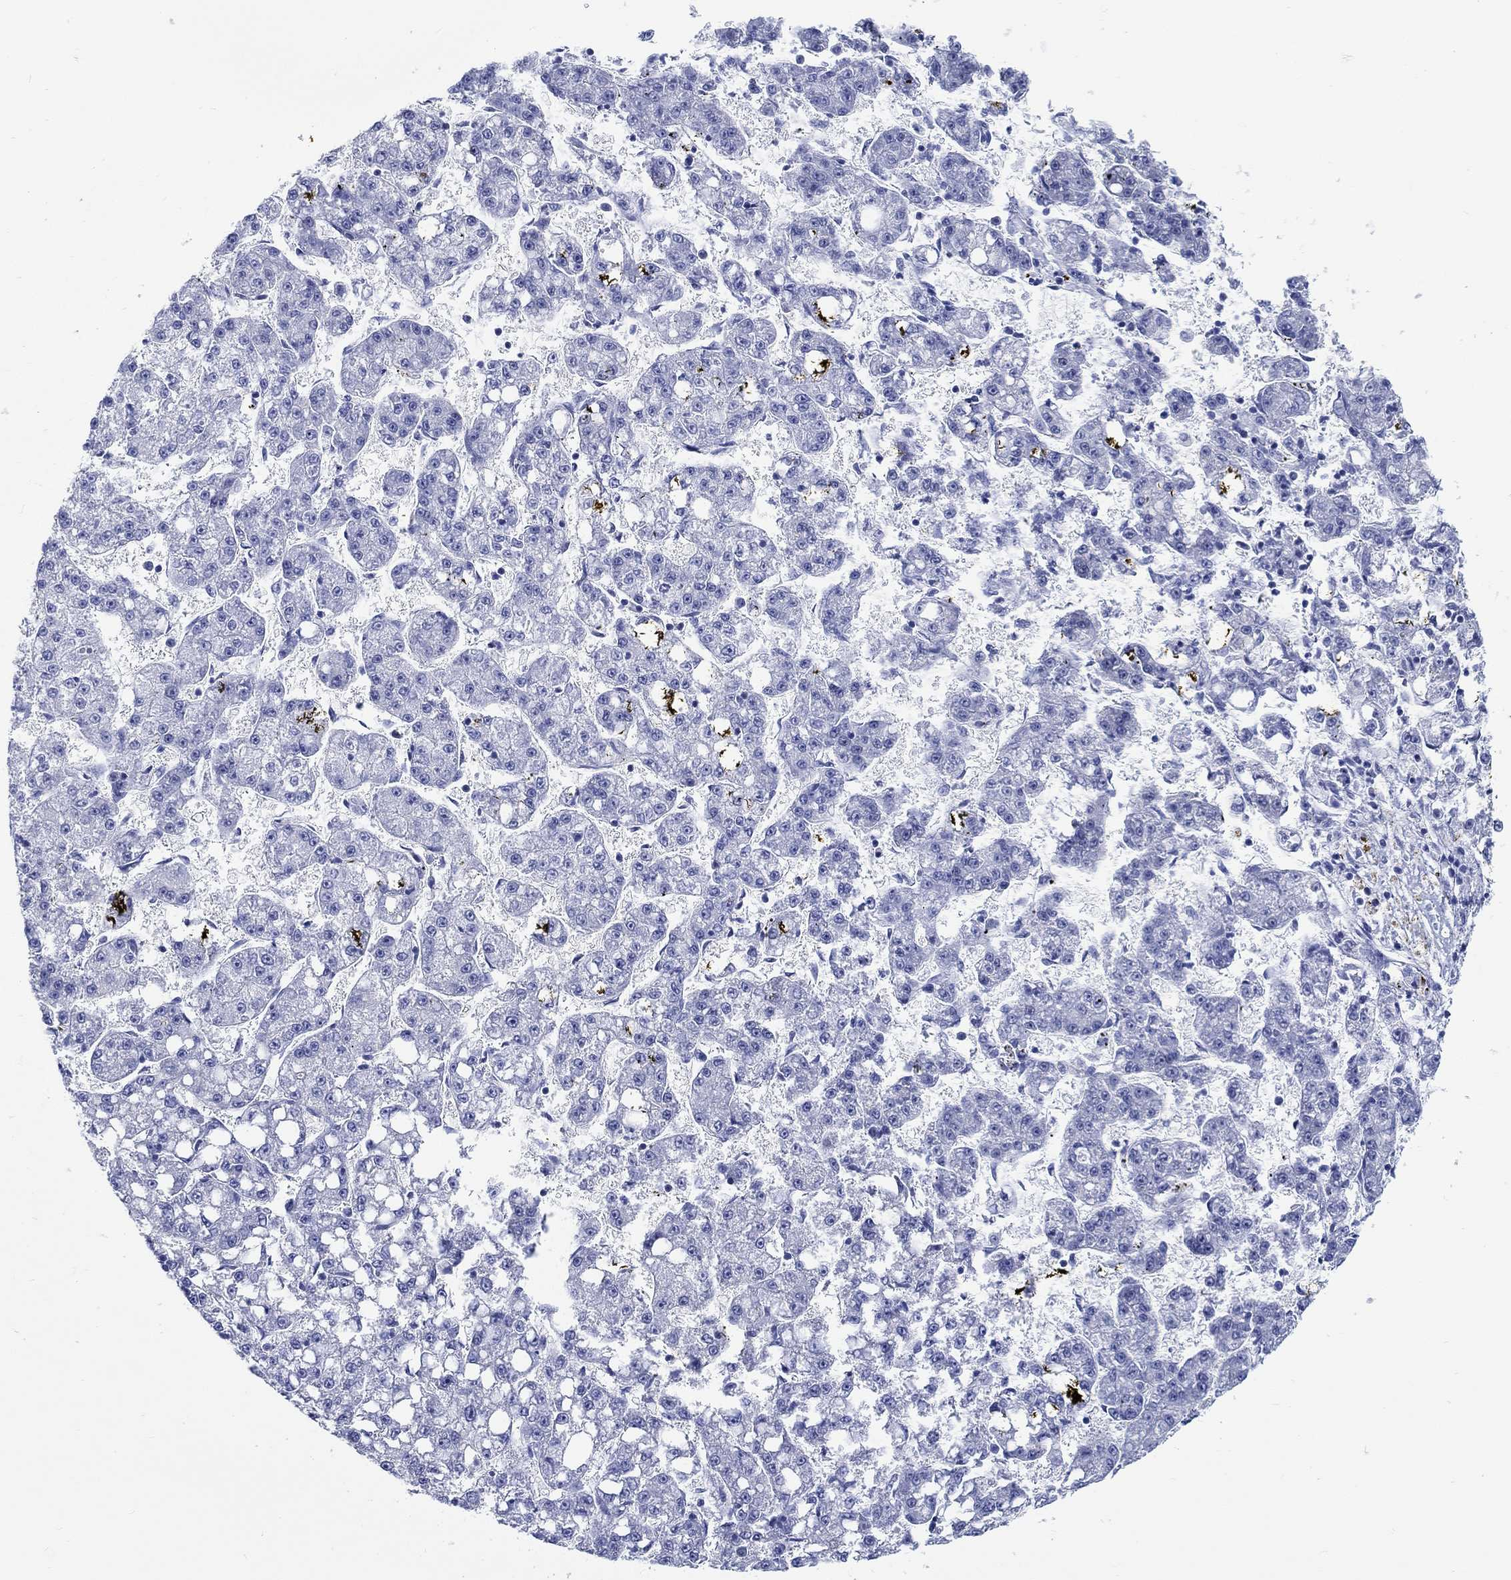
{"staining": {"intensity": "negative", "quantity": "none", "location": "none"}, "tissue": "liver cancer", "cell_type": "Tumor cells", "image_type": "cancer", "snomed": [{"axis": "morphology", "description": "Carcinoma, Hepatocellular, NOS"}, {"axis": "topography", "description": "Liver"}], "caption": "Protein analysis of hepatocellular carcinoma (liver) reveals no significant positivity in tumor cells. (DAB IHC, high magnification).", "gene": "FBXO2", "patient": {"sex": "female", "age": 65}}